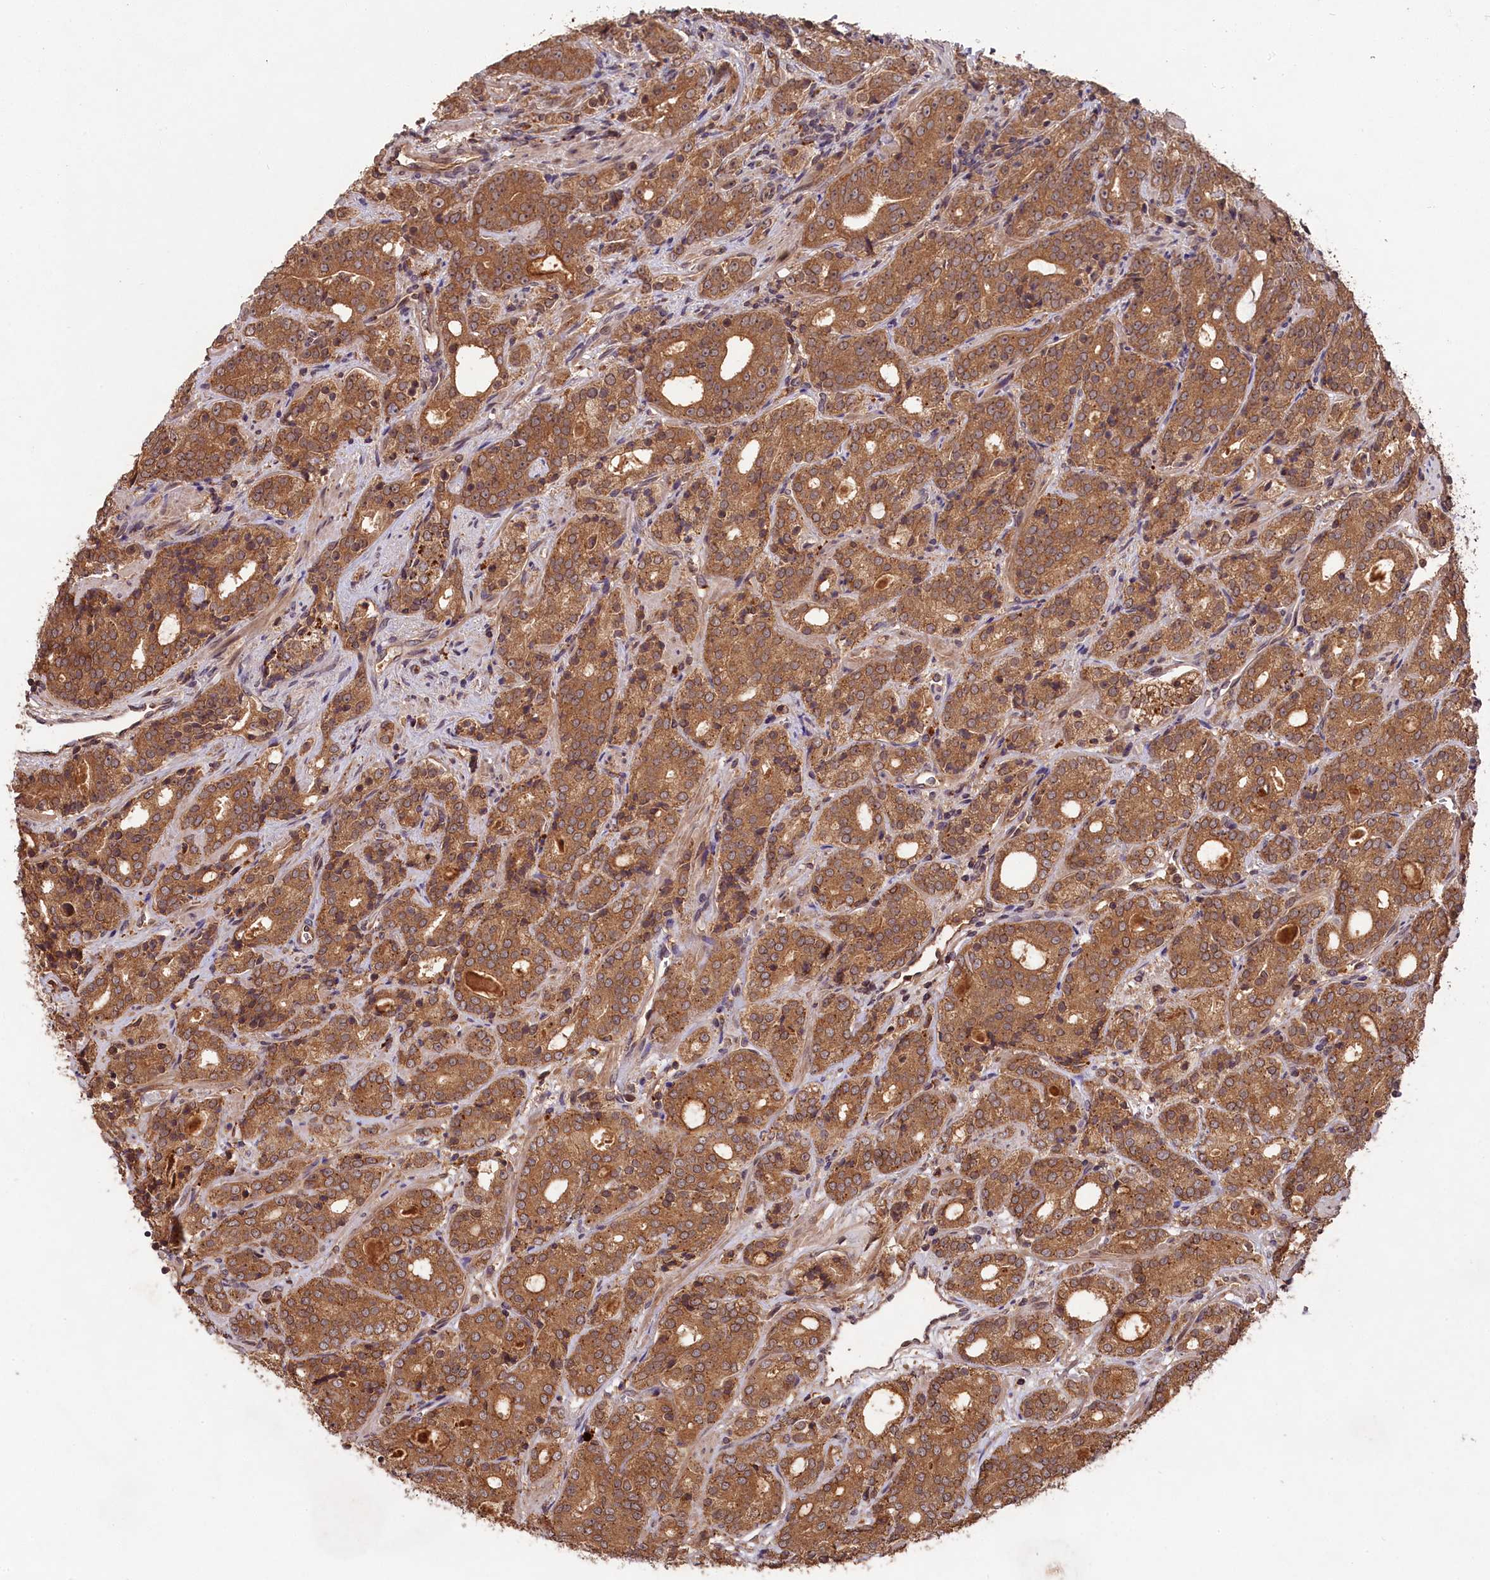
{"staining": {"intensity": "moderate", "quantity": ">75%", "location": "cytoplasmic/membranous"}, "tissue": "prostate cancer", "cell_type": "Tumor cells", "image_type": "cancer", "snomed": [{"axis": "morphology", "description": "Adenocarcinoma, High grade"}, {"axis": "topography", "description": "Prostate"}], "caption": "Immunohistochemical staining of human high-grade adenocarcinoma (prostate) shows moderate cytoplasmic/membranous protein positivity in about >75% of tumor cells.", "gene": "CHAC1", "patient": {"sex": "male", "age": 64}}